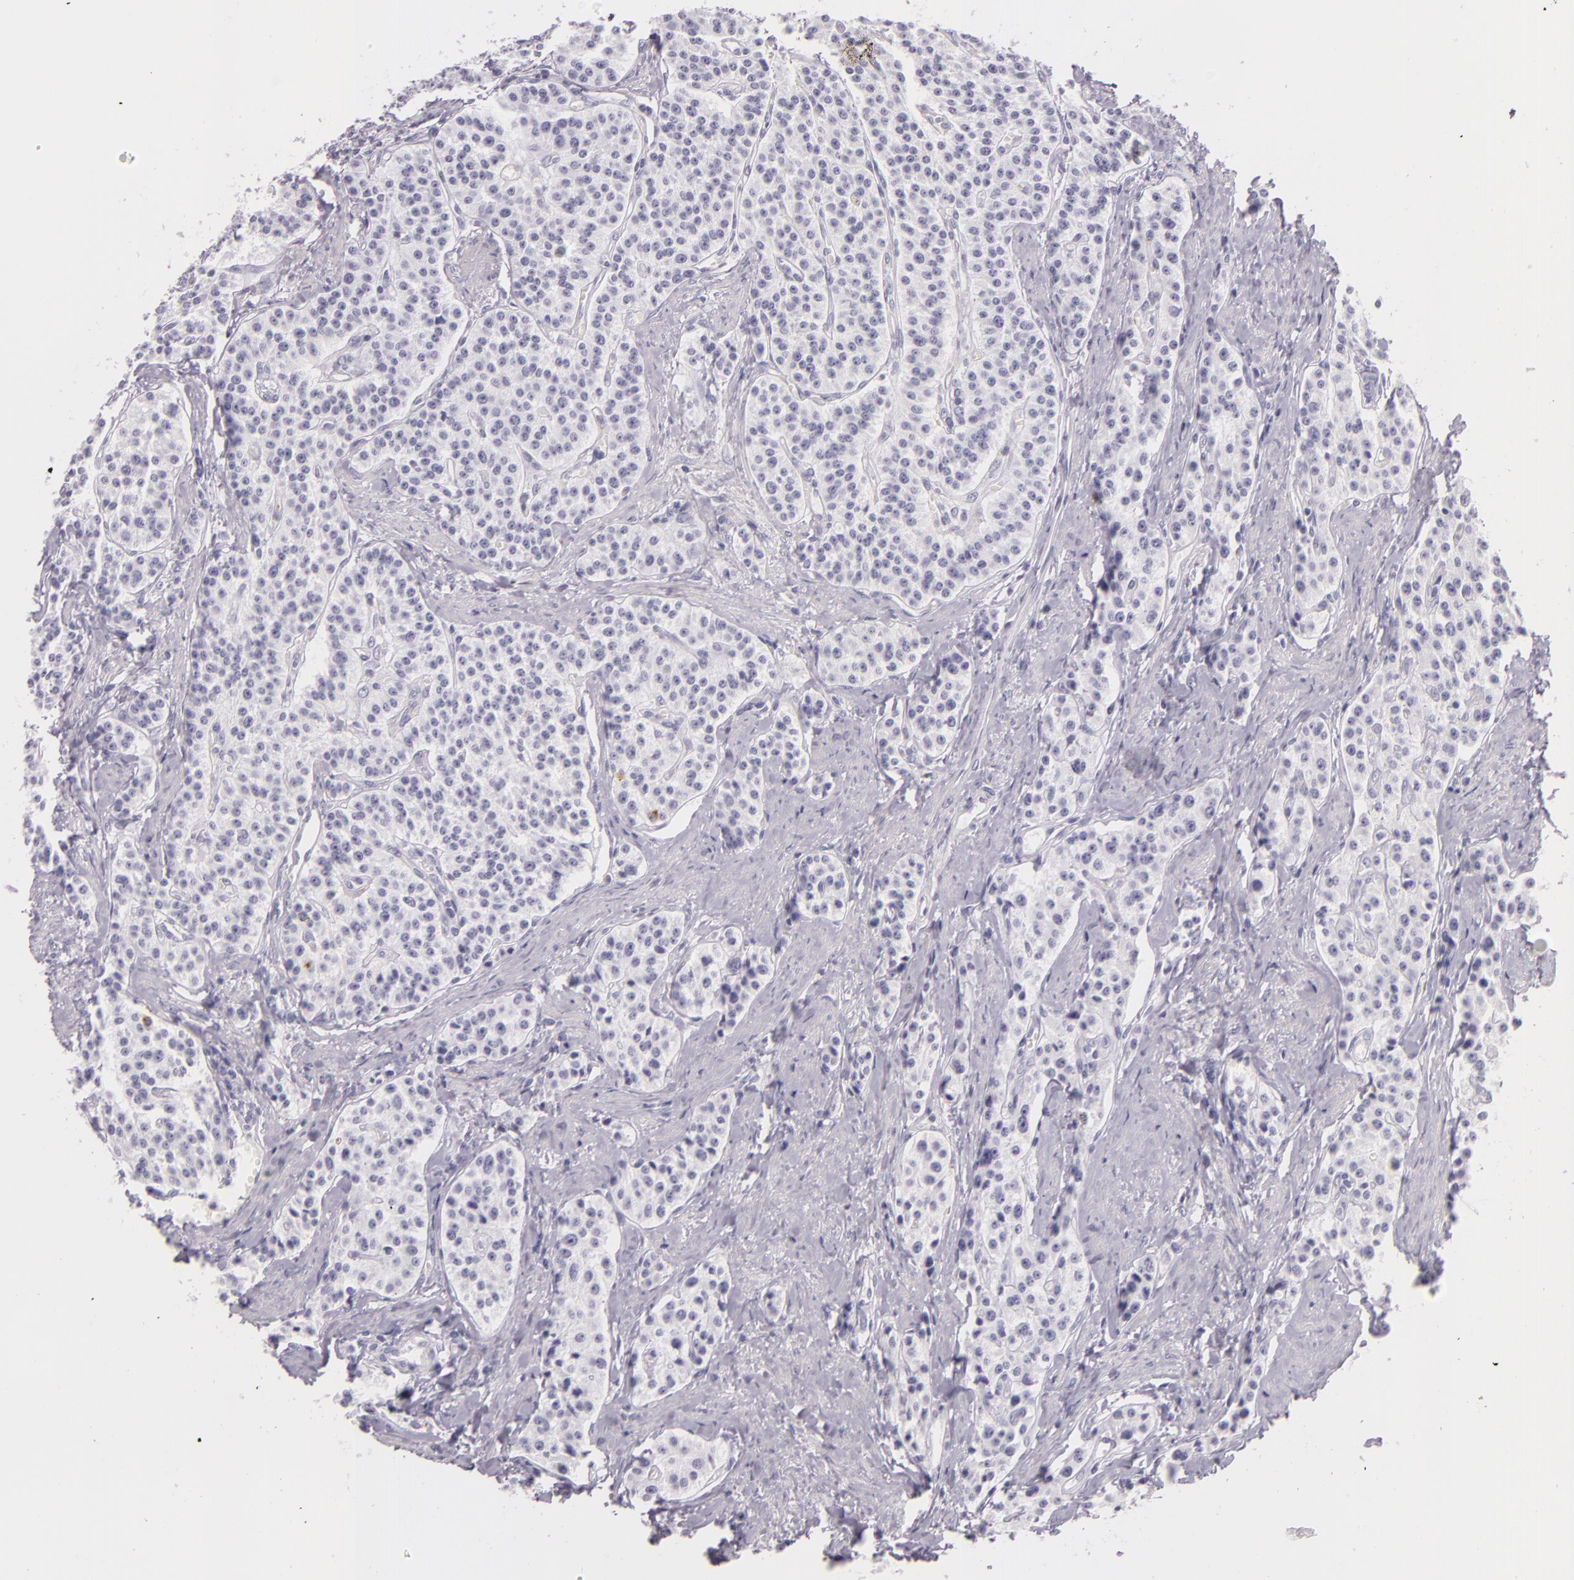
{"staining": {"intensity": "negative", "quantity": "none", "location": "none"}, "tissue": "carcinoid", "cell_type": "Tumor cells", "image_type": "cancer", "snomed": [{"axis": "morphology", "description": "Carcinoid, malignant, NOS"}, {"axis": "topography", "description": "Stomach"}], "caption": "IHC image of neoplastic tissue: human malignant carcinoid stained with DAB demonstrates no significant protein staining in tumor cells.", "gene": "DLG4", "patient": {"sex": "female", "age": 76}}